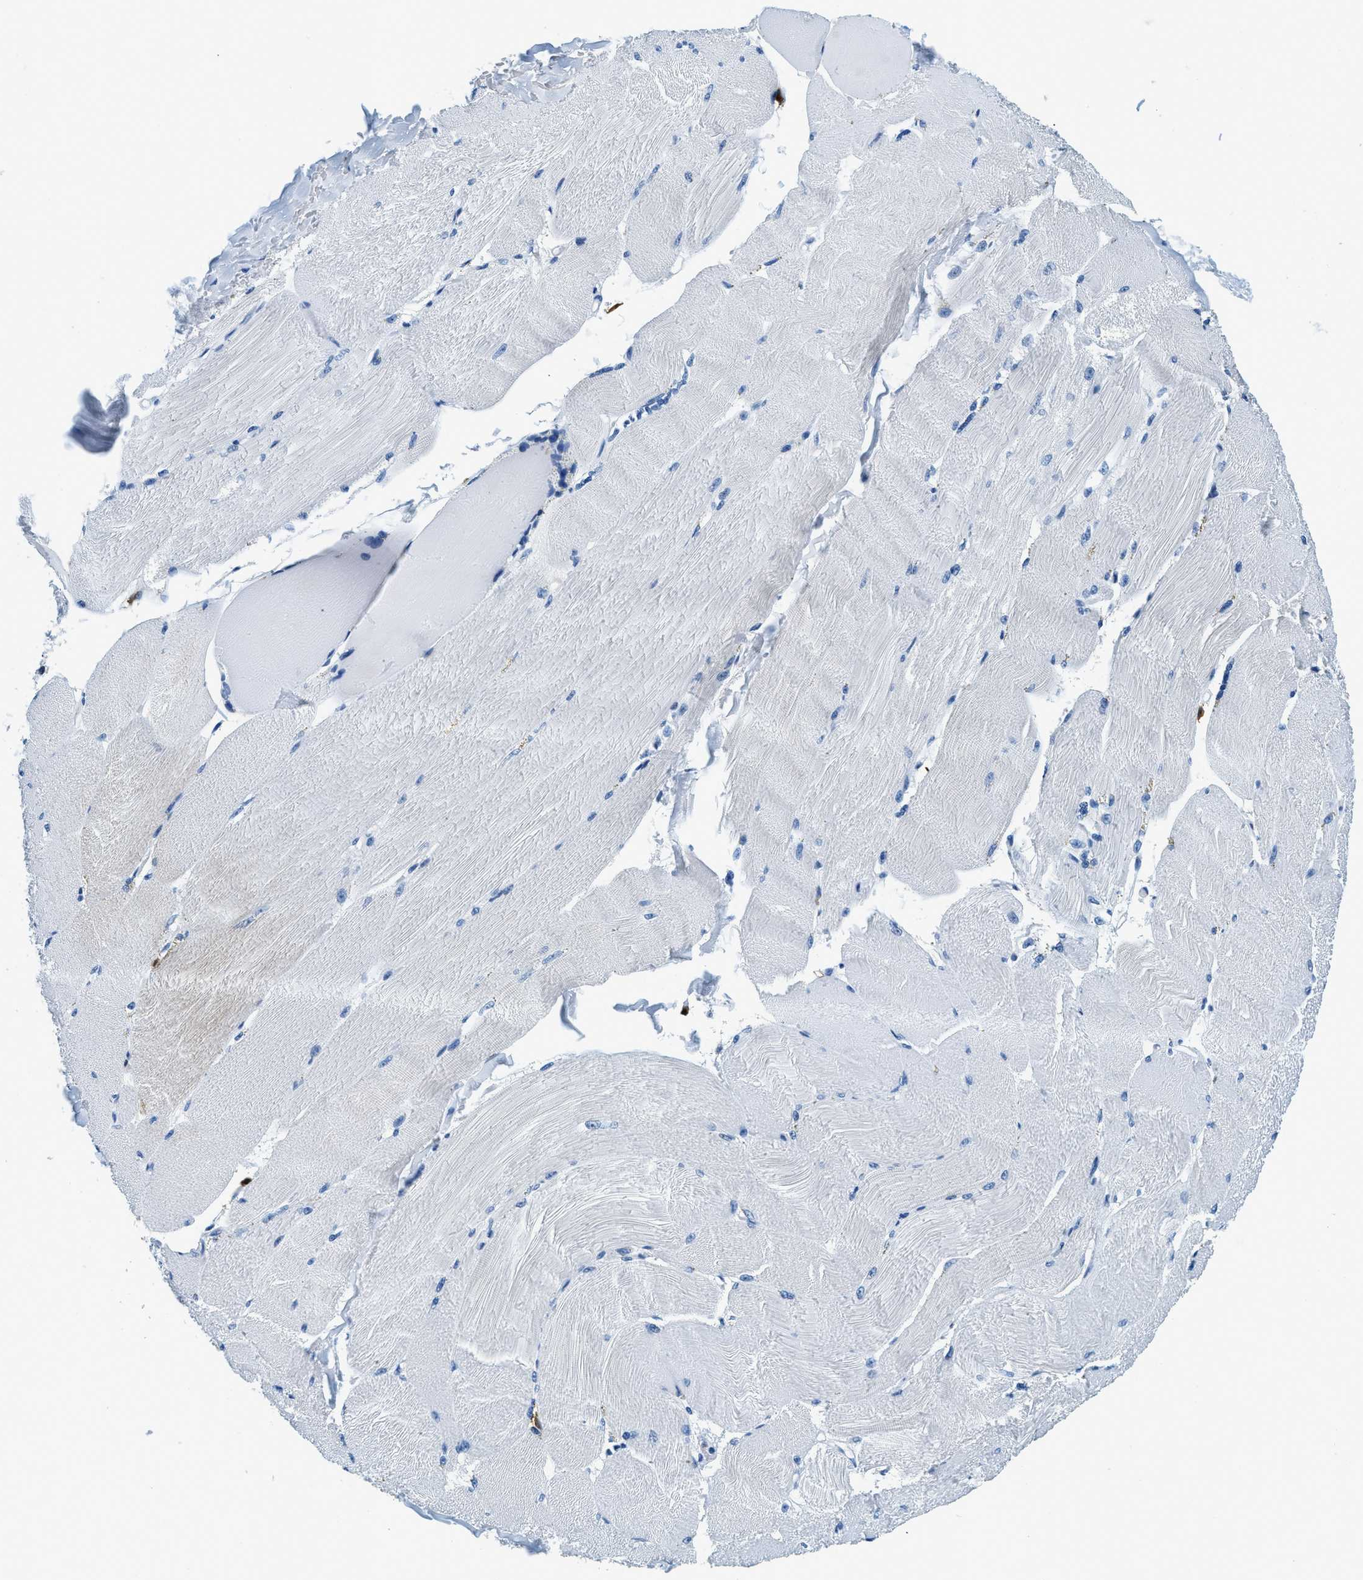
{"staining": {"intensity": "negative", "quantity": "none", "location": "none"}, "tissue": "skeletal muscle", "cell_type": "Myocytes", "image_type": "normal", "snomed": [{"axis": "morphology", "description": "Normal tissue, NOS"}, {"axis": "topography", "description": "Skin"}, {"axis": "topography", "description": "Skeletal muscle"}], "caption": "IHC image of unremarkable skeletal muscle: skeletal muscle stained with DAB (3,3'-diaminobenzidine) reveals no significant protein positivity in myocytes.", "gene": "CAPG", "patient": {"sex": "male", "age": 83}}